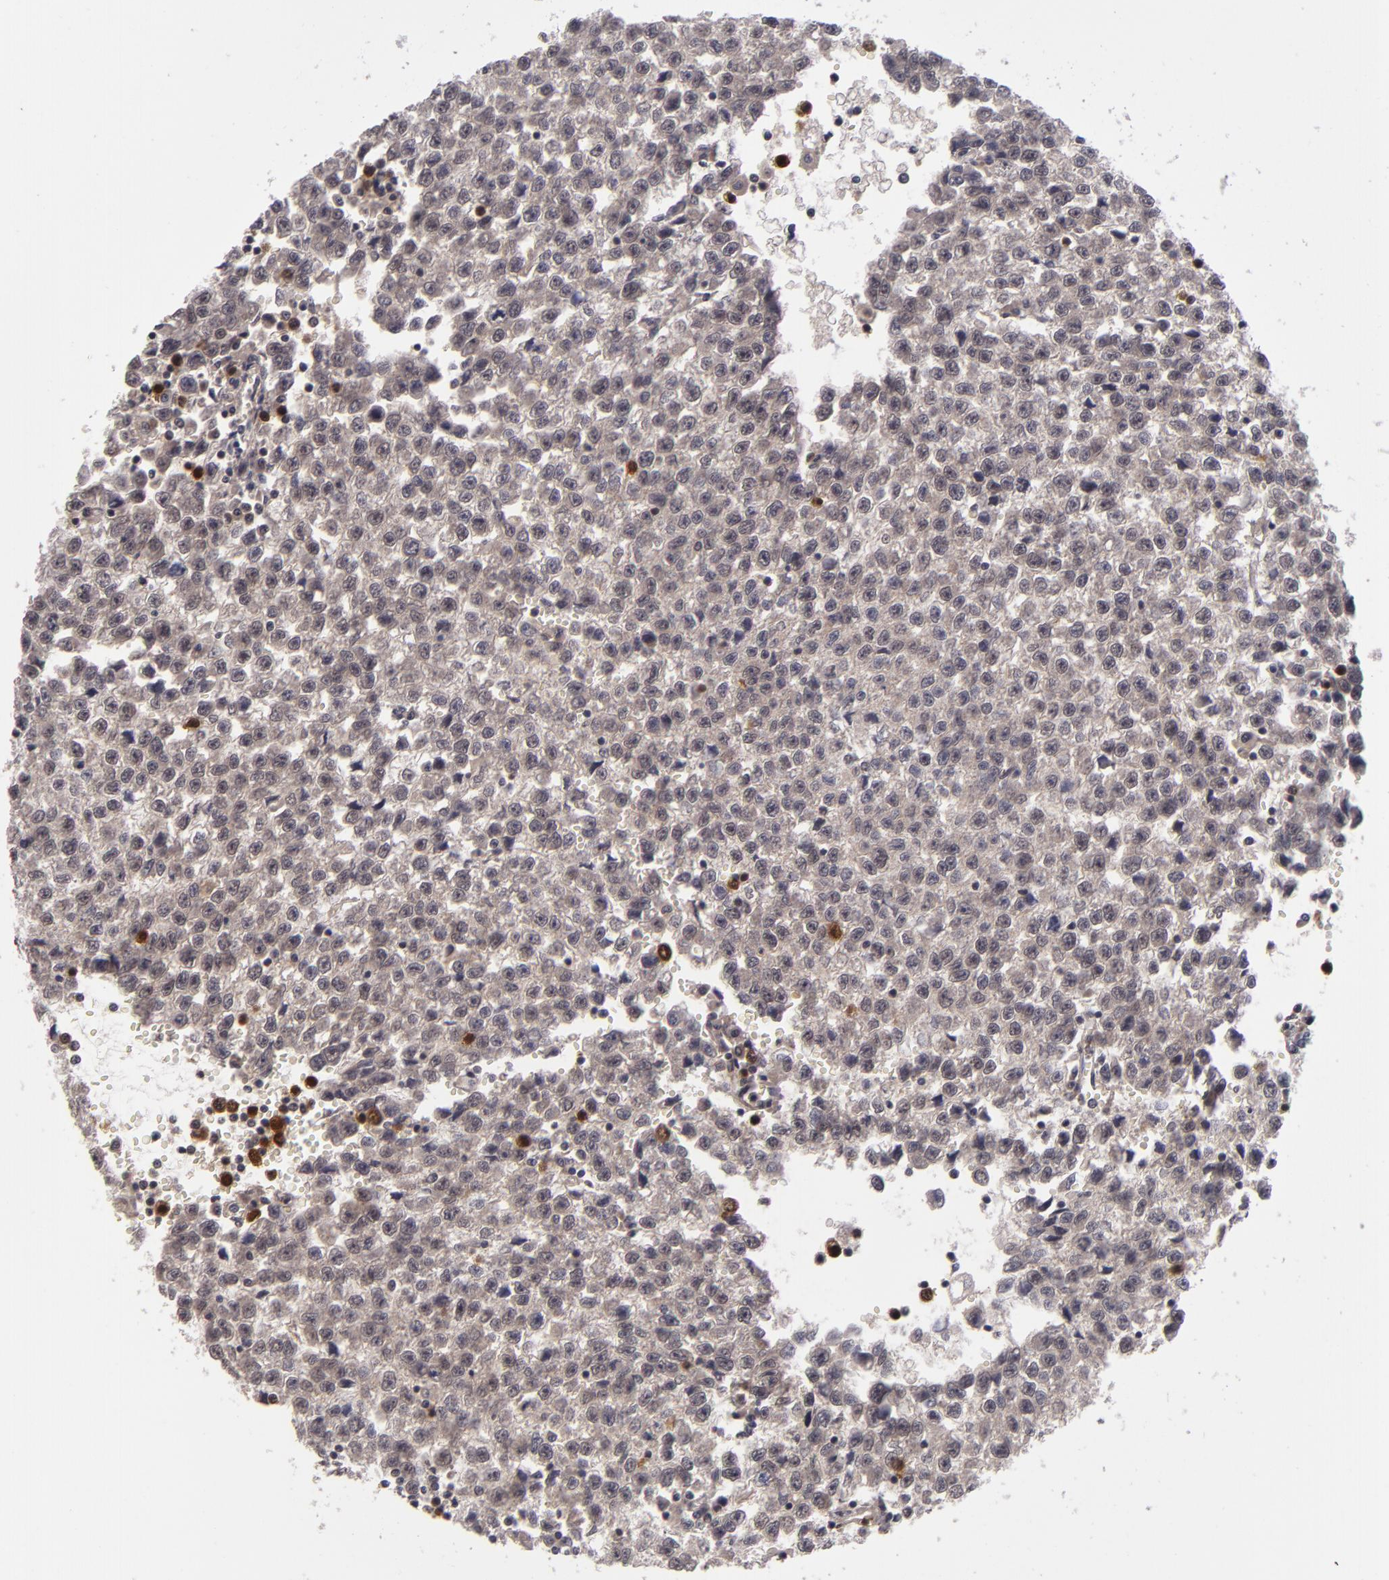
{"staining": {"intensity": "moderate", "quantity": ">75%", "location": "cytoplasmic/membranous"}, "tissue": "testis cancer", "cell_type": "Tumor cells", "image_type": "cancer", "snomed": [{"axis": "morphology", "description": "Seminoma, NOS"}, {"axis": "topography", "description": "Testis"}], "caption": "Tumor cells display medium levels of moderate cytoplasmic/membranous positivity in approximately >75% of cells in testis cancer.", "gene": "TYMS", "patient": {"sex": "male", "age": 35}}